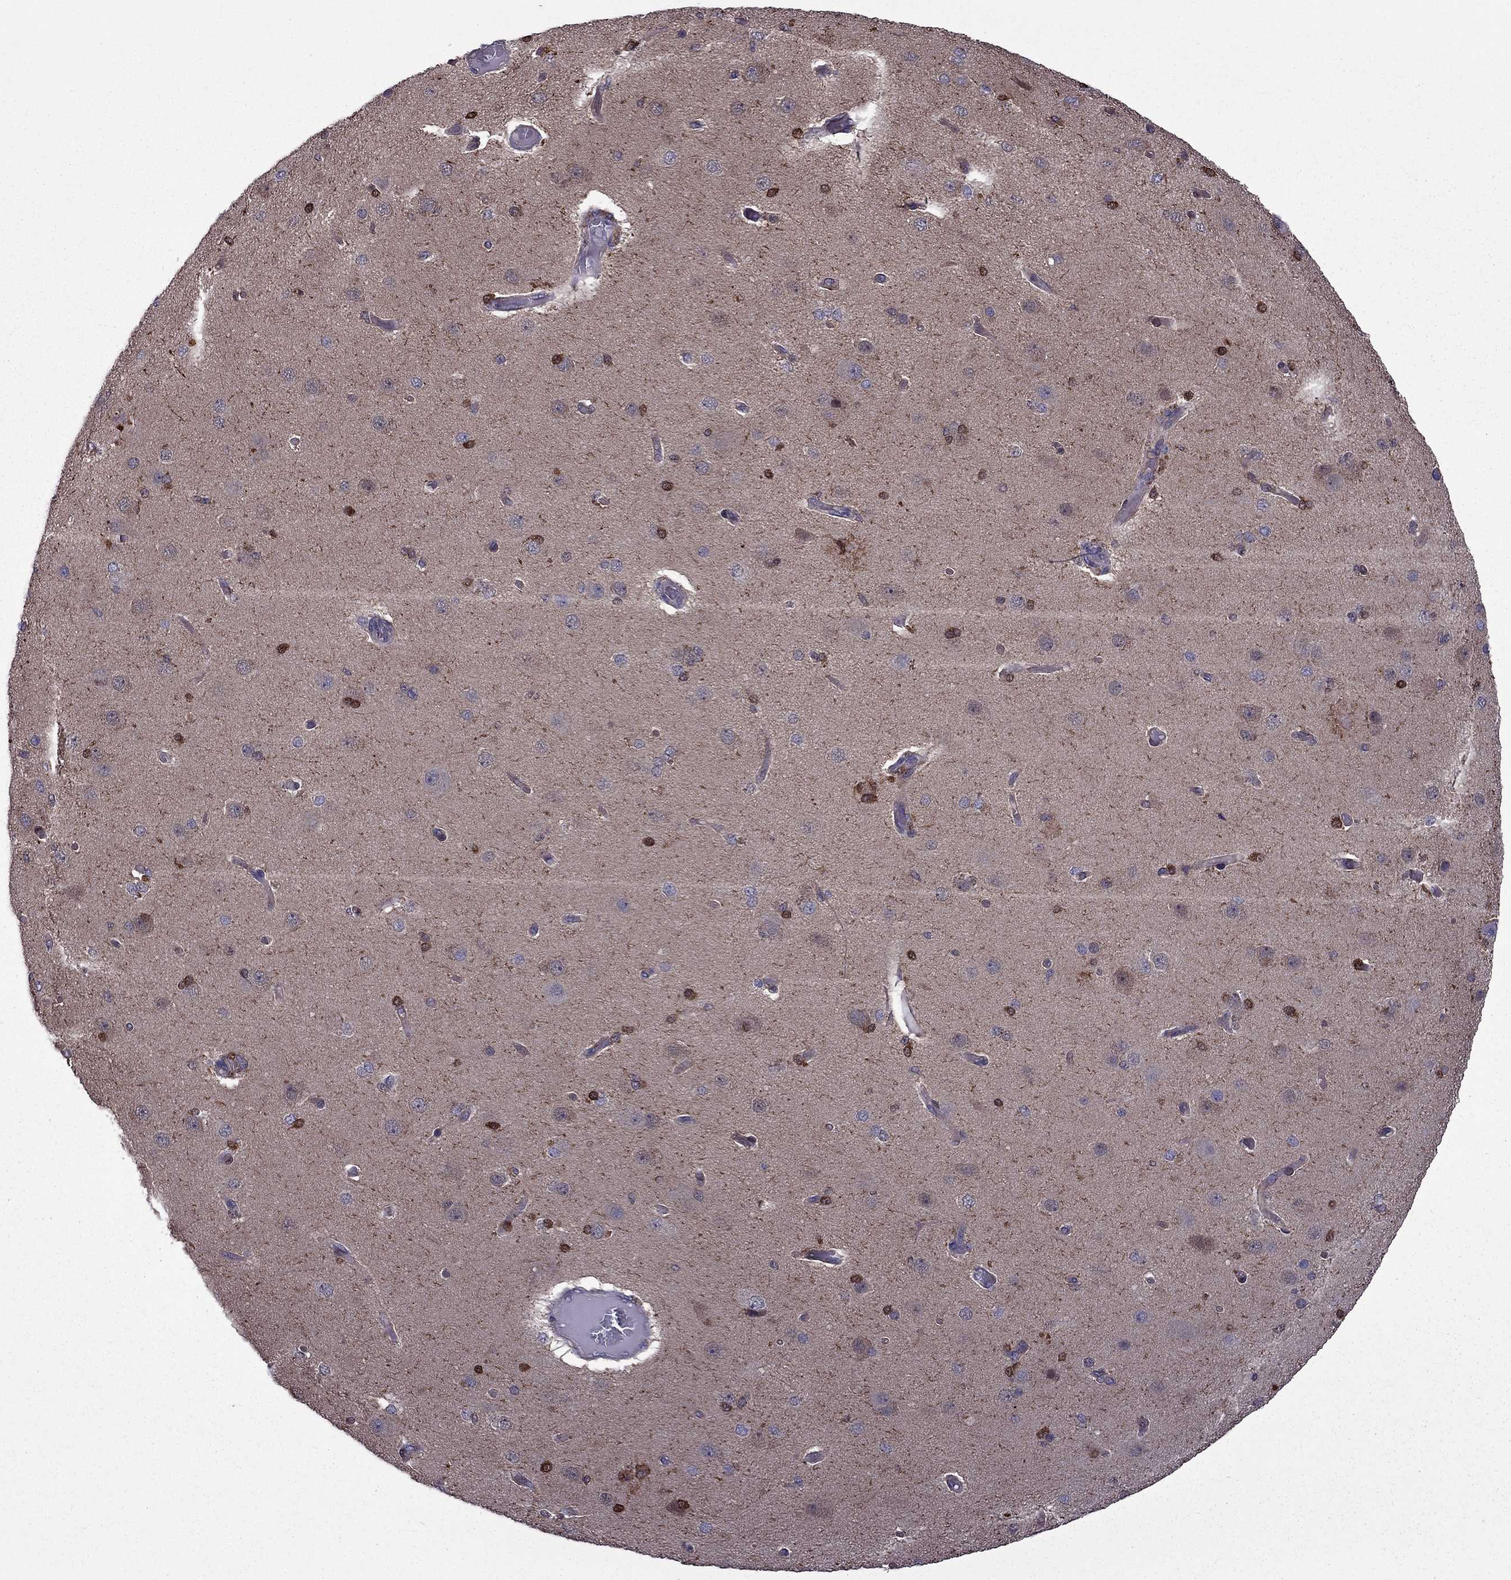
{"staining": {"intensity": "moderate", "quantity": "25%-75%", "location": "cytoplasmic/membranous"}, "tissue": "cerebral cortex", "cell_type": "Endothelial cells", "image_type": "normal", "snomed": [{"axis": "morphology", "description": "Normal tissue, NOS"}, {"axis": "morphology", "description": "Glioma, malignant, High grade"}, {"axis": "topography", "description": "Cerebral cortex"}], "caption": "Cerebral cortex stained with a brown dye displays moderate cytoplasmic/membranous positive staining in approximately 25%-75% of endothelial cells.", "gene": "ITGB1", "patient": {"sex": "male", "age": 77}}